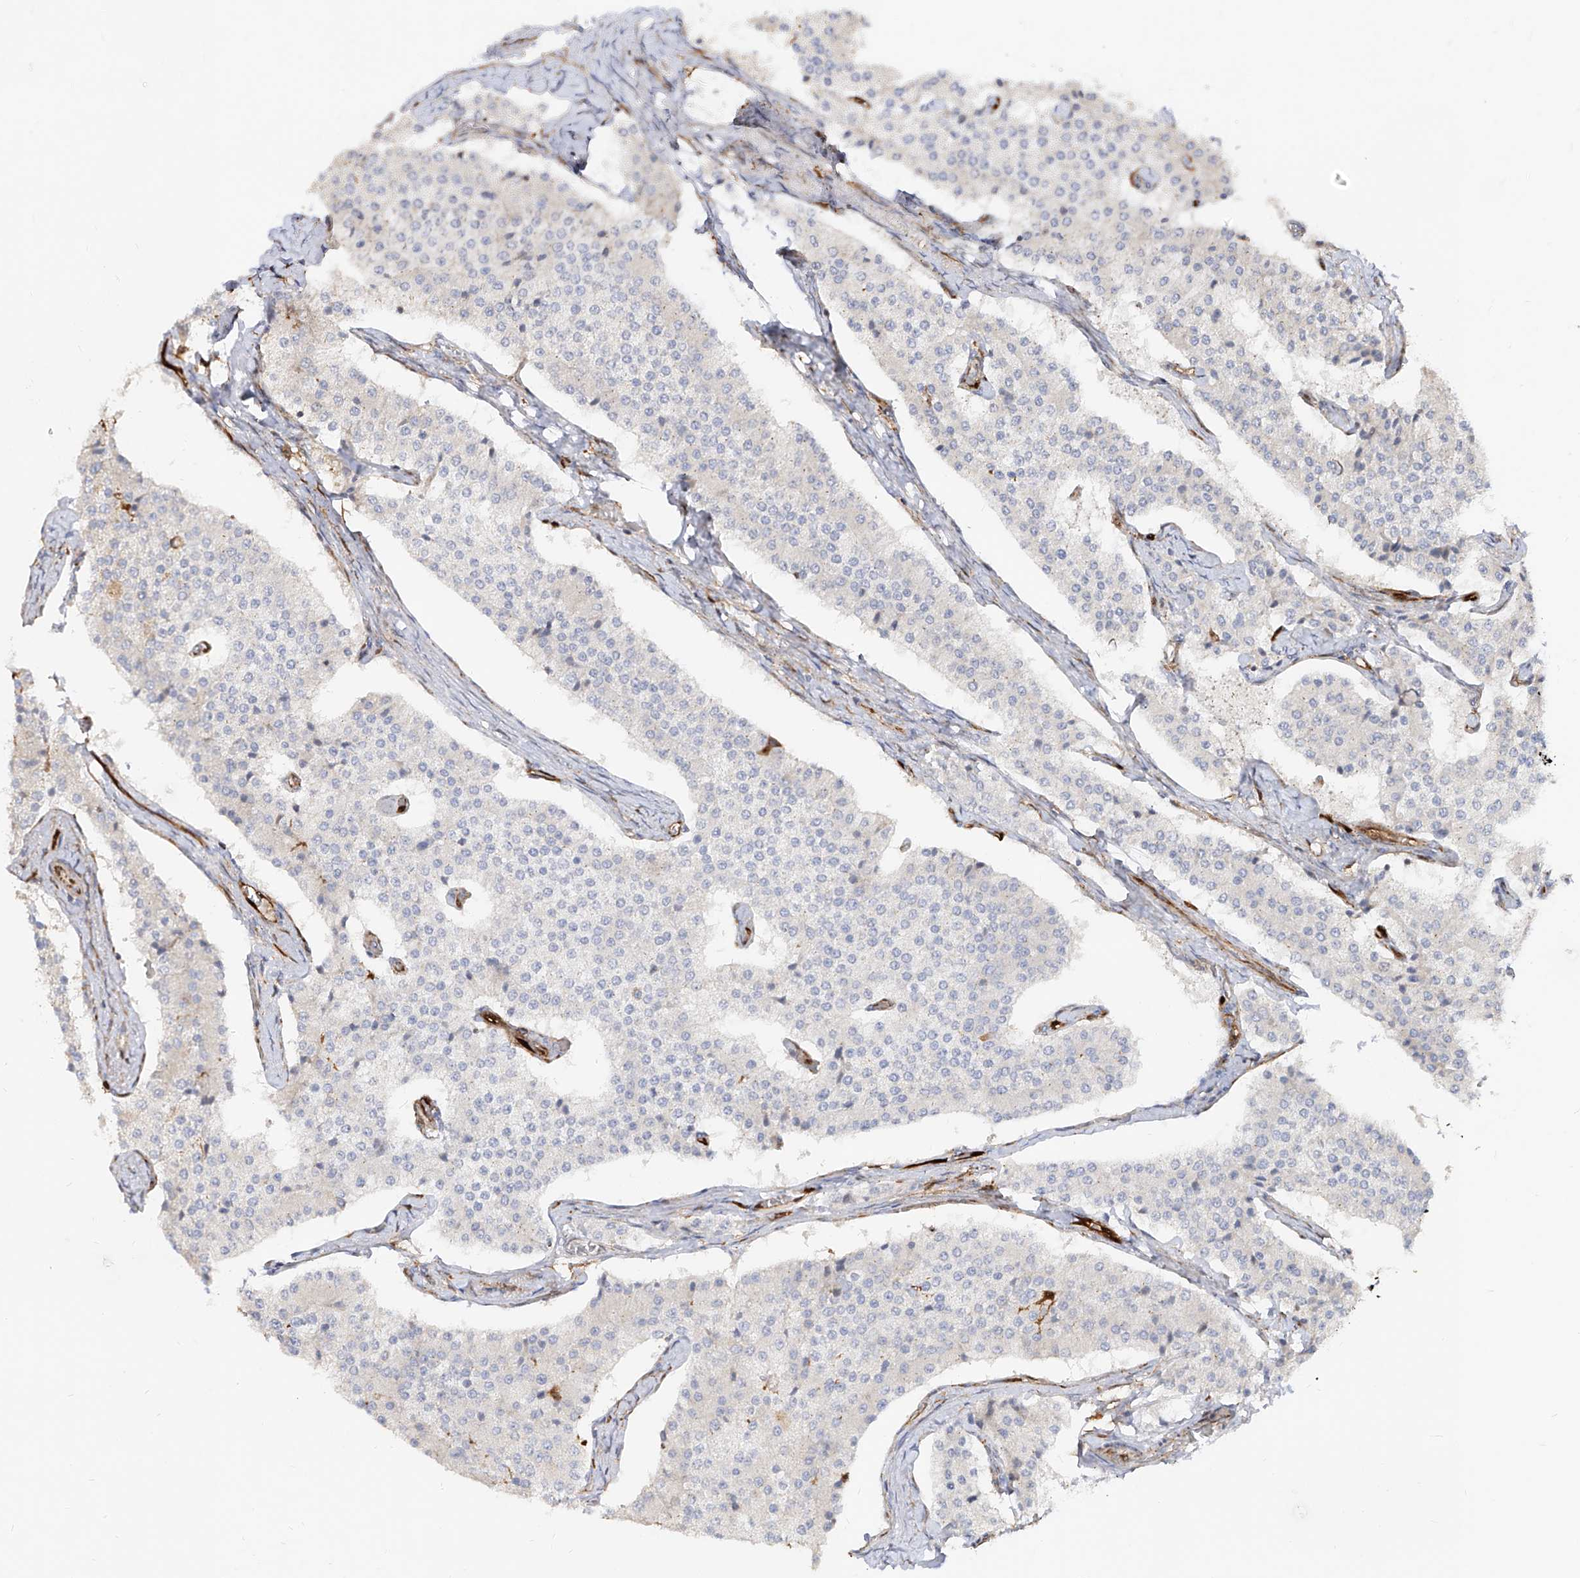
{"staining": {"intensity": "negative", "quantity": "none", "location": "none"}, "tissue": "carcinoid", "cell_type": "Tumor cells", "image_type": "cancer", "snomed": [{"axis": "morphology", "description": "Carcinoid, malignant, NOS"}, {"axis": "topography", "description": "Colon"}], "caption": "Human malignant carcinoid stained for a protein using immunohistochemistry (IHC) displays no expression in tumor cells.", "gene": "KYNU", "patient": {"sex": "female", "age": 52}}